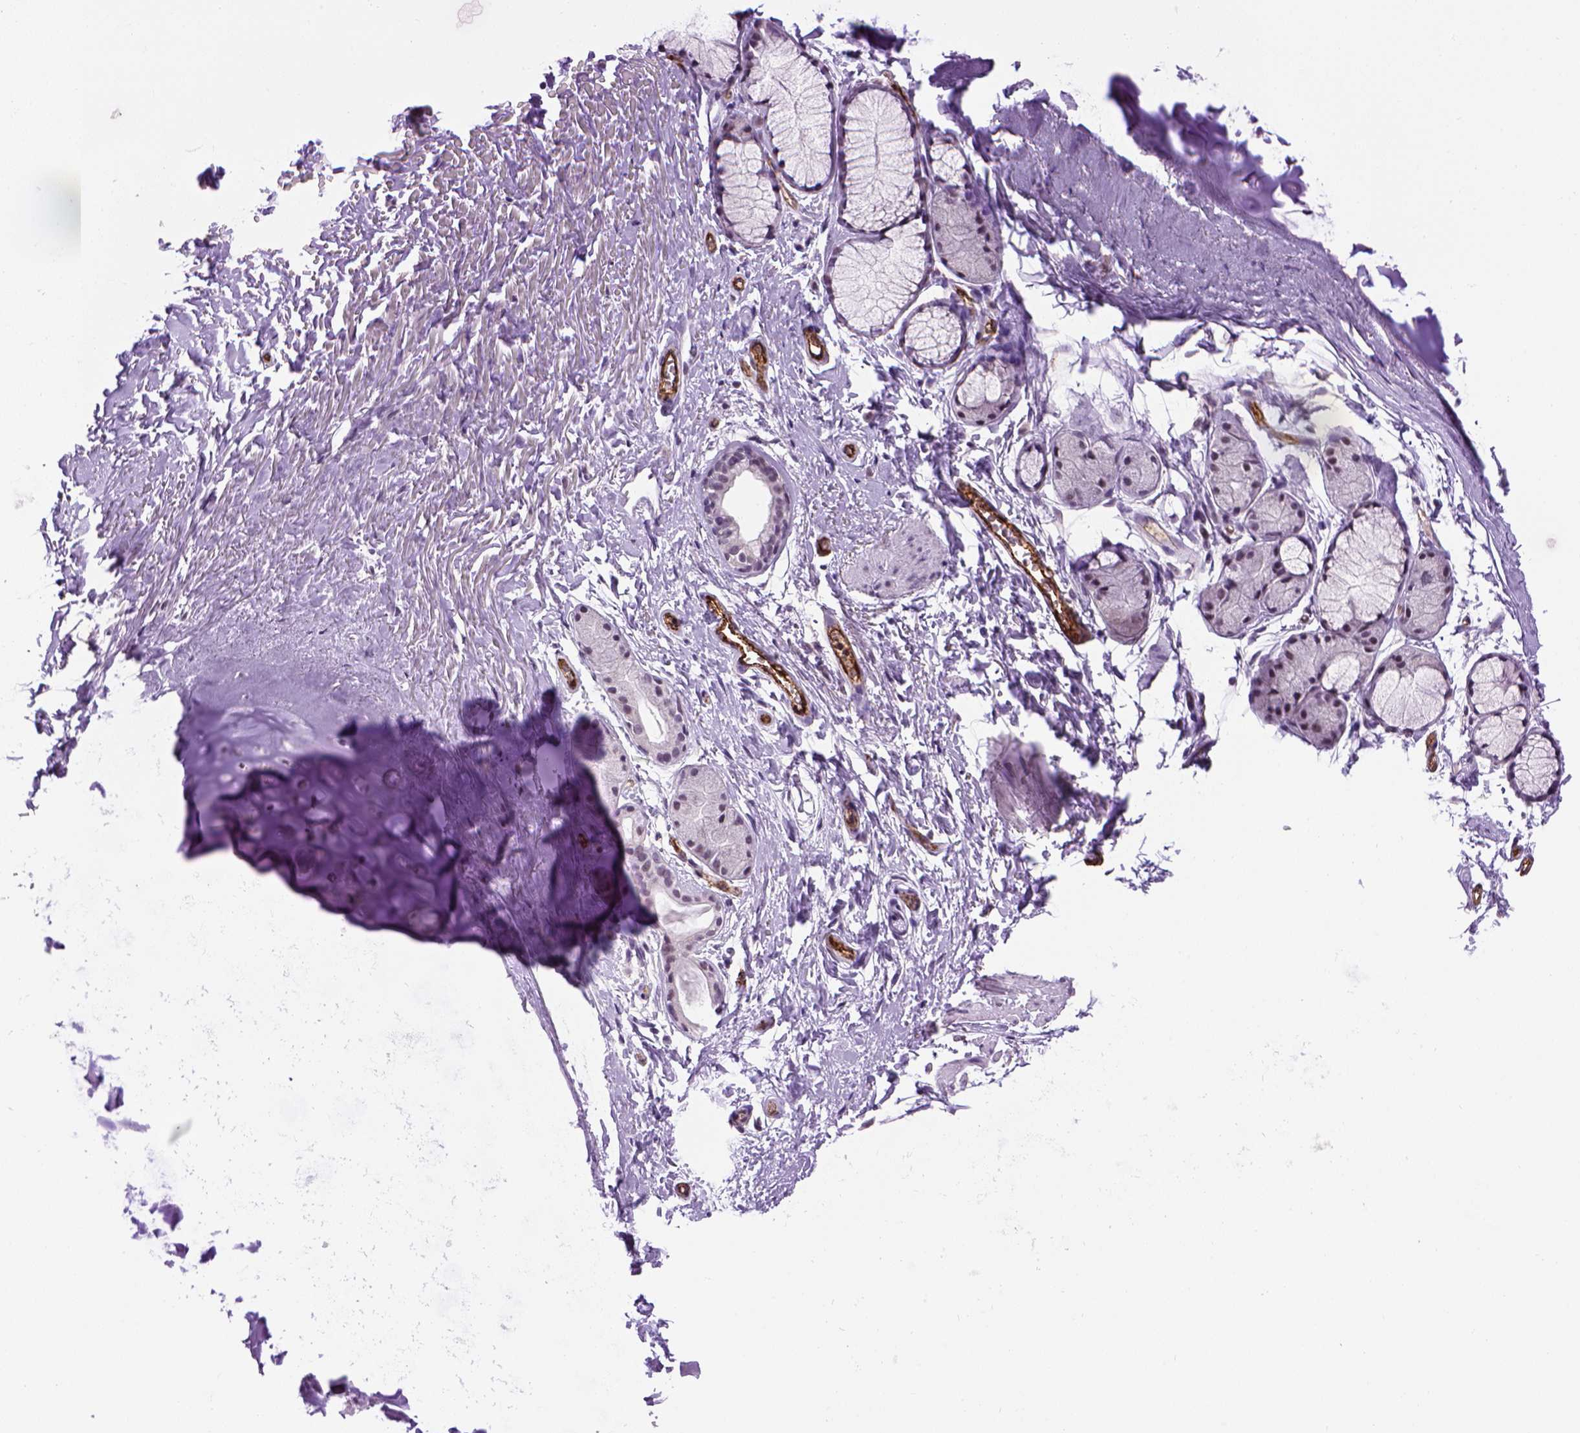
{"staining": {"intensity": "negative", "quantity": "none", "location": "none"}, "tissue": "soft tissue", "cell_type": "Chondrocytes", "image_type": "normal", "snomed": [{"axis": "morphology", "description": "Normal tissue, NOS"}, {"axis": "topography", "description": "Cartilage tissue"}, {"axis": "topography", "description": "Bronchus"}], "caption": "A high-resolution micrograph shows IHC staining of normal soft tissue, which shows no significant staining in chondrocytes.", "gene": "VWF", "patient": {"sex": "female", "age": 79}}